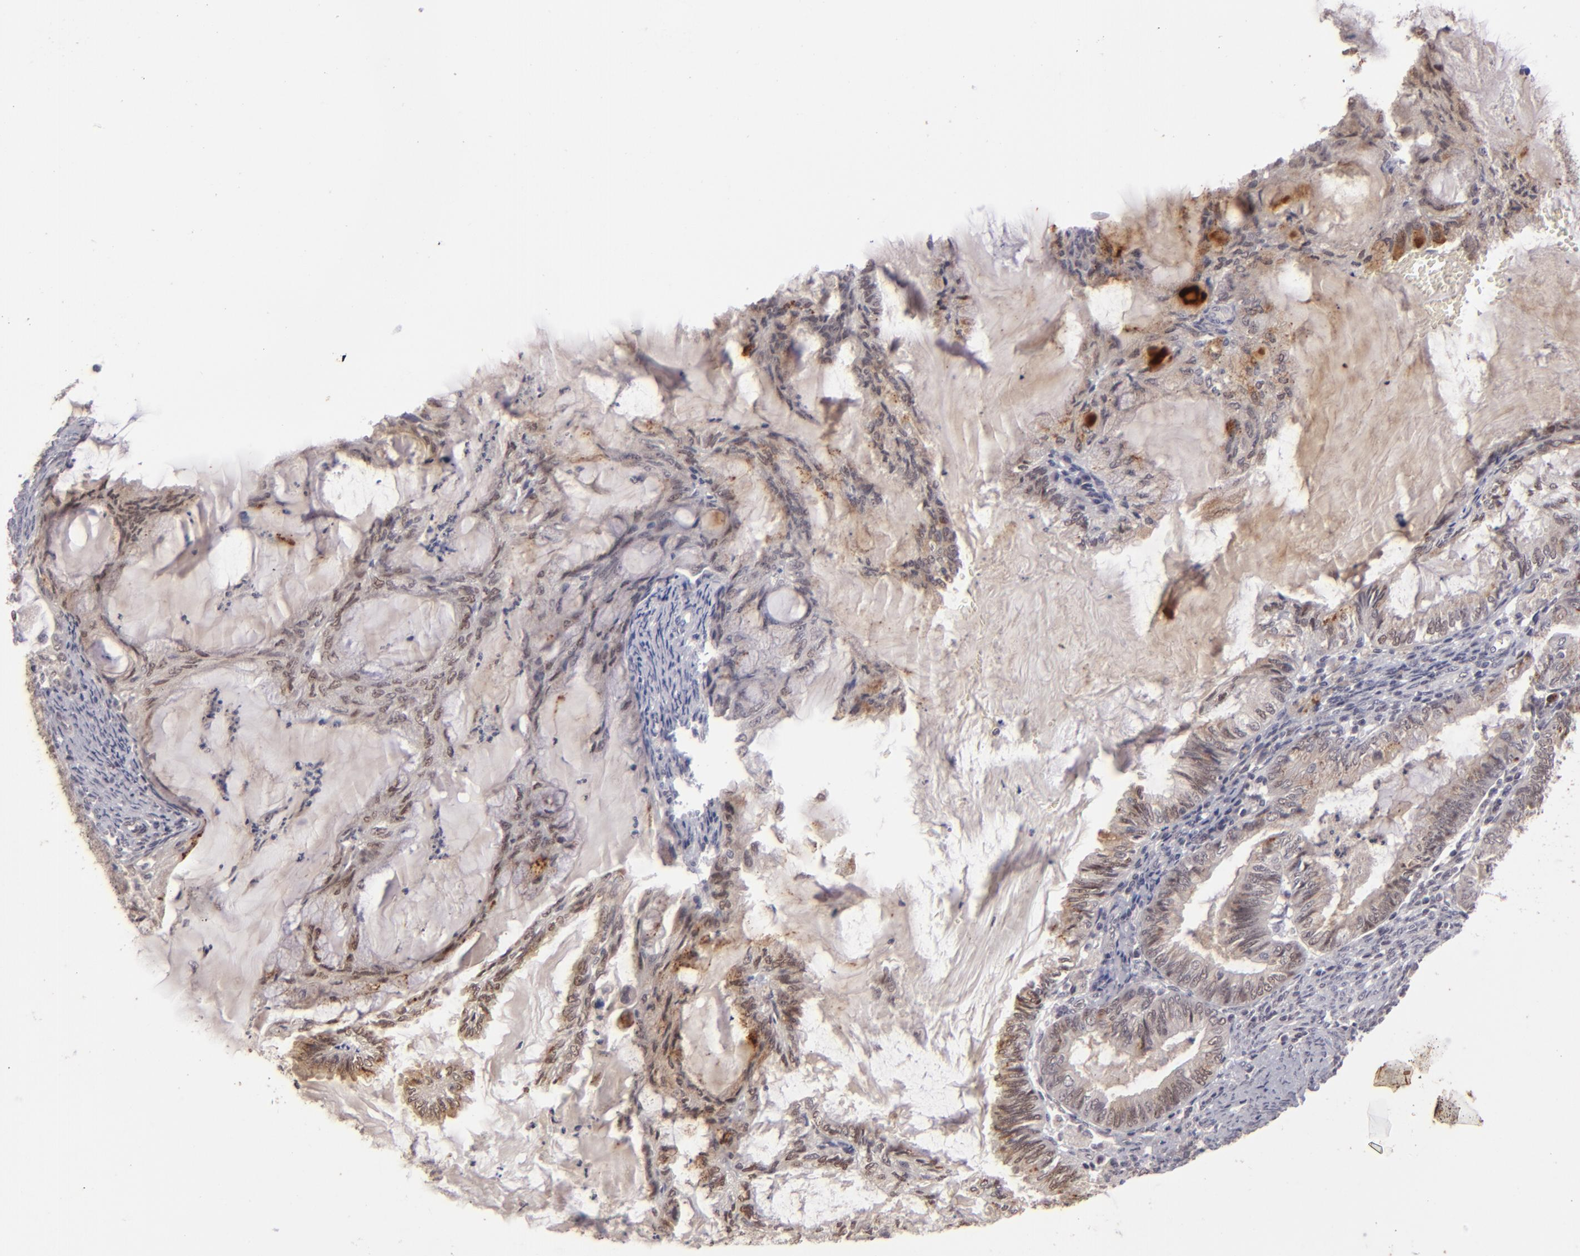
{"staining": {"intensity": "moderate", "quantity": "25%-75%", "location": "cytoplasmic/membranous"}, "tissue": "endometrial cancer", "cell_type": "Tumor cells", "image_type": "cancer", "snomed": [{"axis": "morphology", "description": "Adenocarcinoma, NOS"}, {"axis": "topography", "description": "Endometrium"}], "caption": "Immunohistochemical staining of human endometrial cancer displays medium levels of moderate cytoplasmic/membranous protein expression in about 25%-75% of tumor cells.", "gene": "DFFA", "patient": {"sex": "female", "age": 86}}